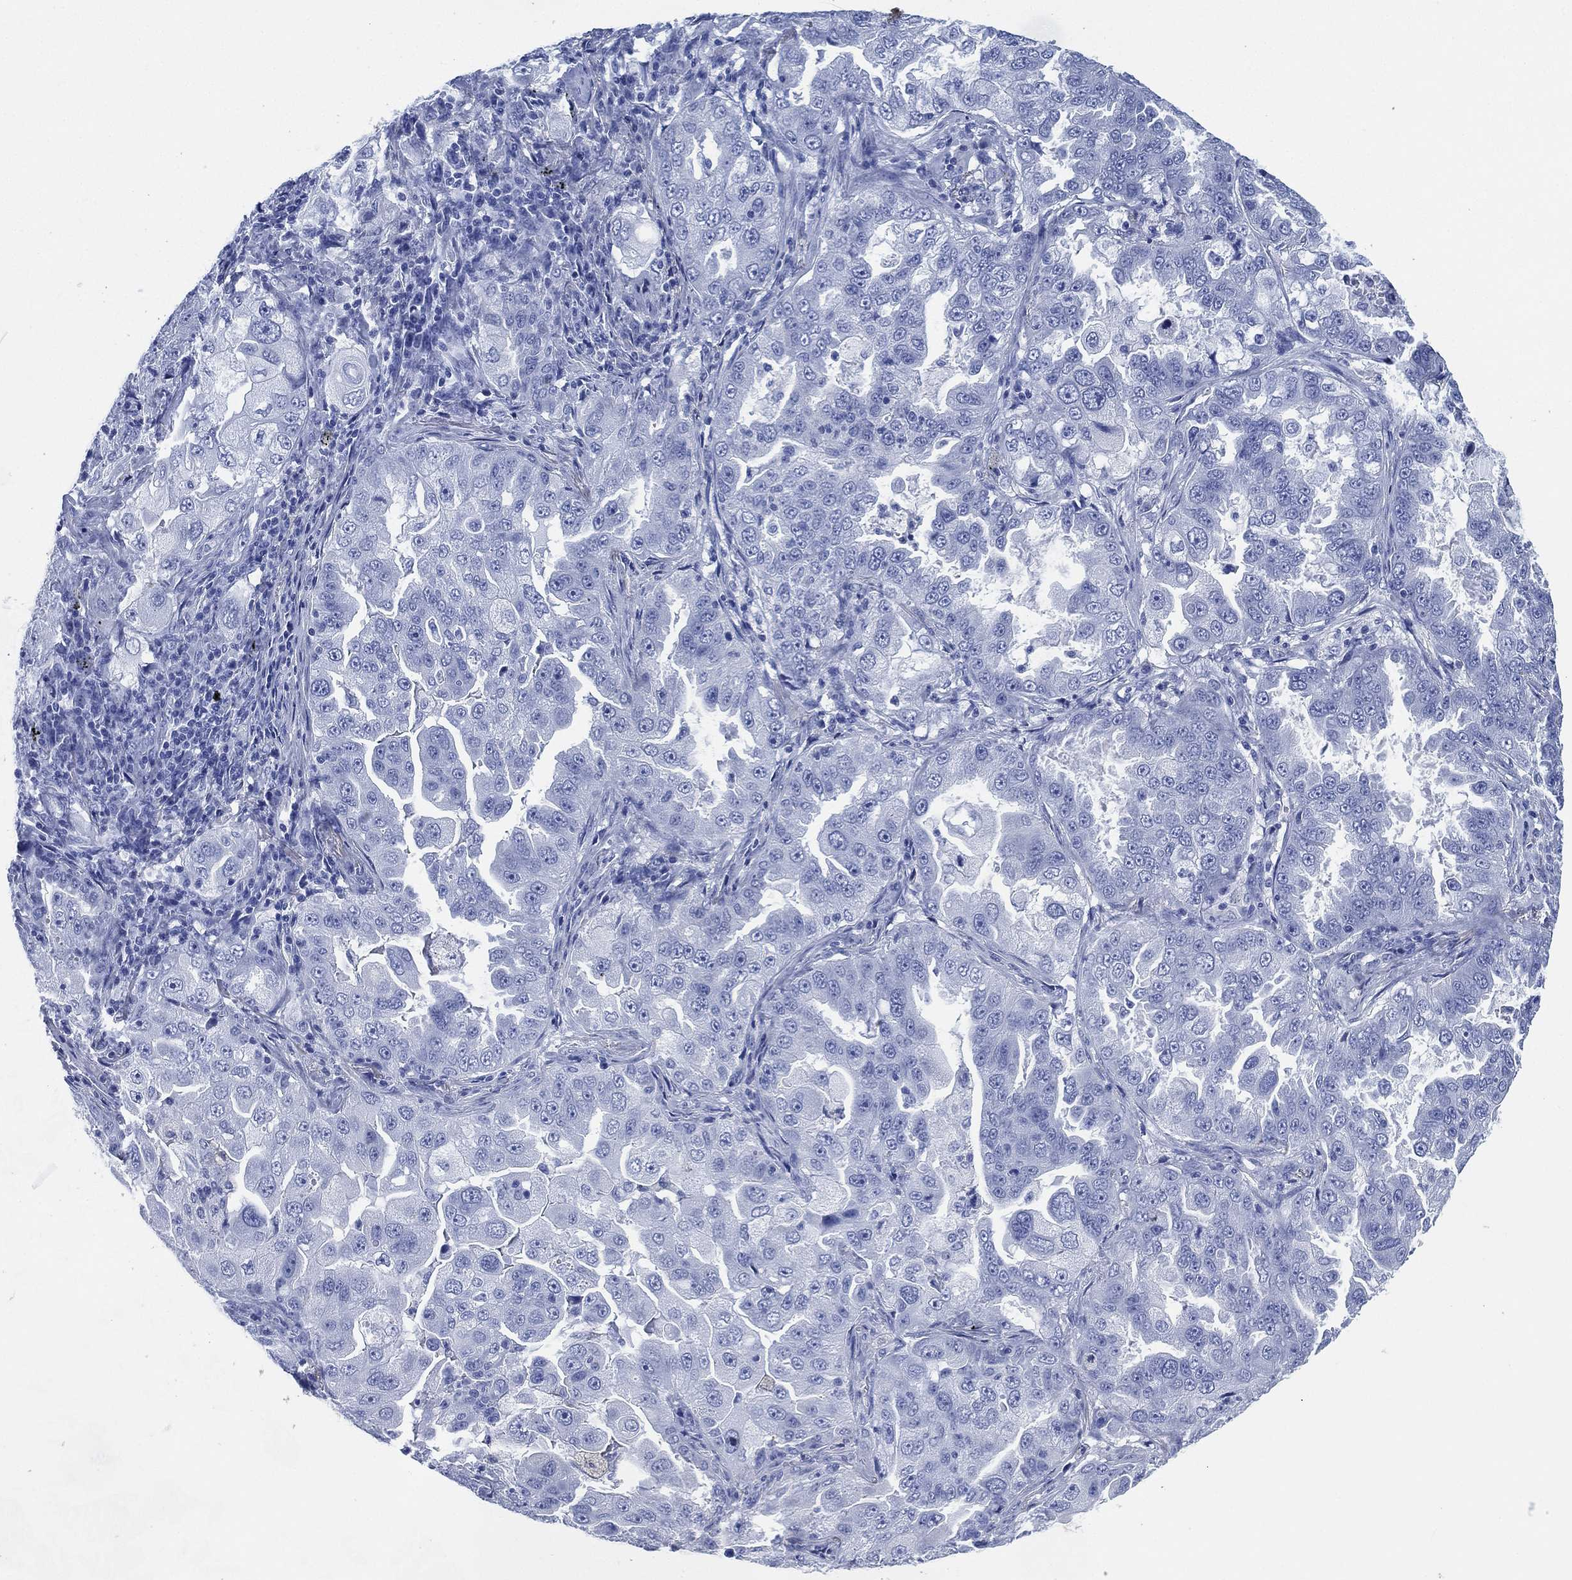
{"staining": {"intensity": "negative", "quantity": "none", "location": "none"}, "tissue": "lung cancer", "cell_type": "Tumor cells", "image_type": "cancer", "snomed": [{"axis": "morphology", "description": "Adenocarcinoma, NOS"}, {"axis": "topography", "description": "Lung"}], "caption": "IHC of lung cancer demonstrates no positivity in tumor cells. (Brightfield microscopy of DAB immunohistochemistry at high magnification).", "gene": "SIGLECL1", "patient": {"sex": "female", "age": 61}}